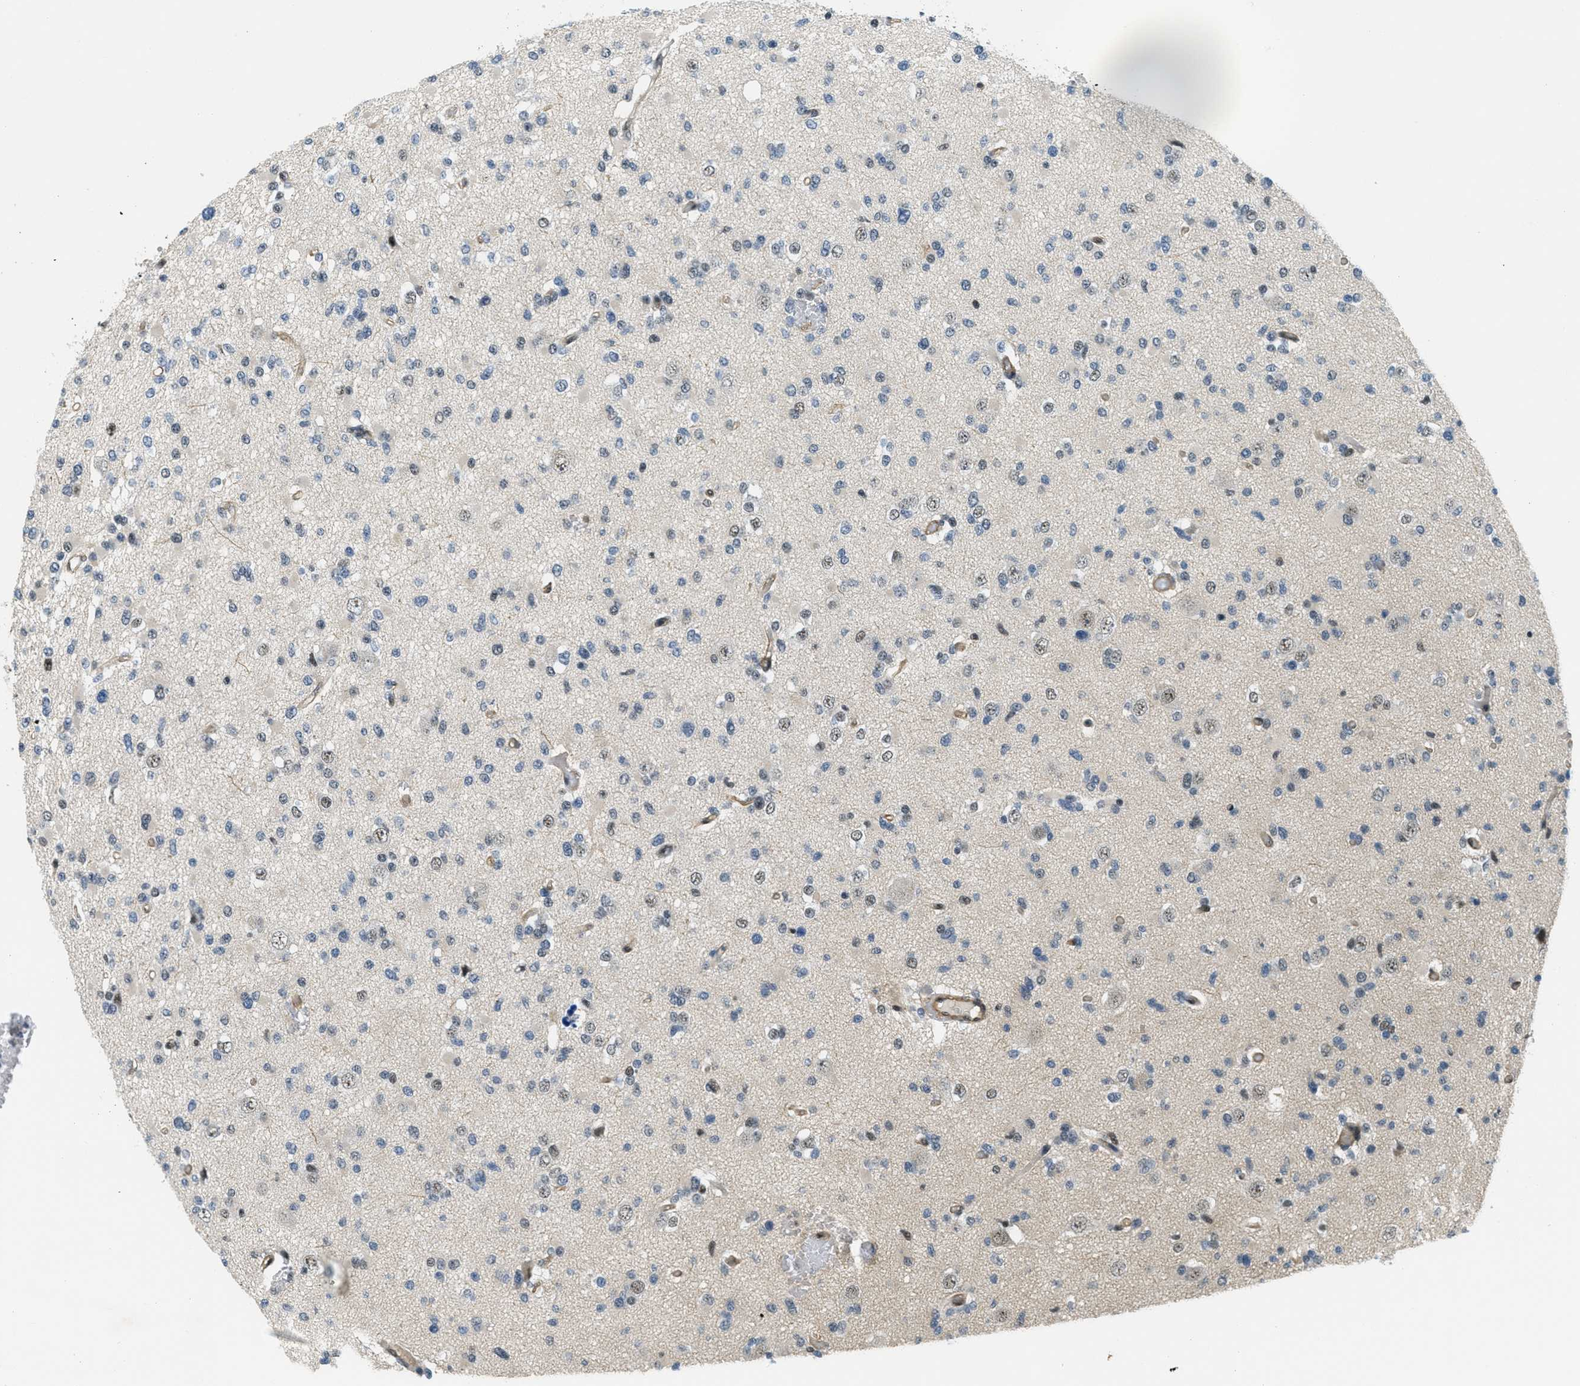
{"staining": {"intensity": "weak", "quantity": "<25%", "location": "nuclear"}, "tissue": "glioma", "cell_type": "Tumor cells", "image_type": "cancer", "snomed": [{"axis": "morphology", "description": "Glioma, malignant, Low grade"}, {"axis": "topography", "description": "Brain"}], "caption": "High power microscopy histopathology image of an IHC histopathology image of malignant glioma (low-grade), revealing no significant positivity in tumor cells.", "gene": "CFAP36", "patient": {"sex": "female", "age": 22}}